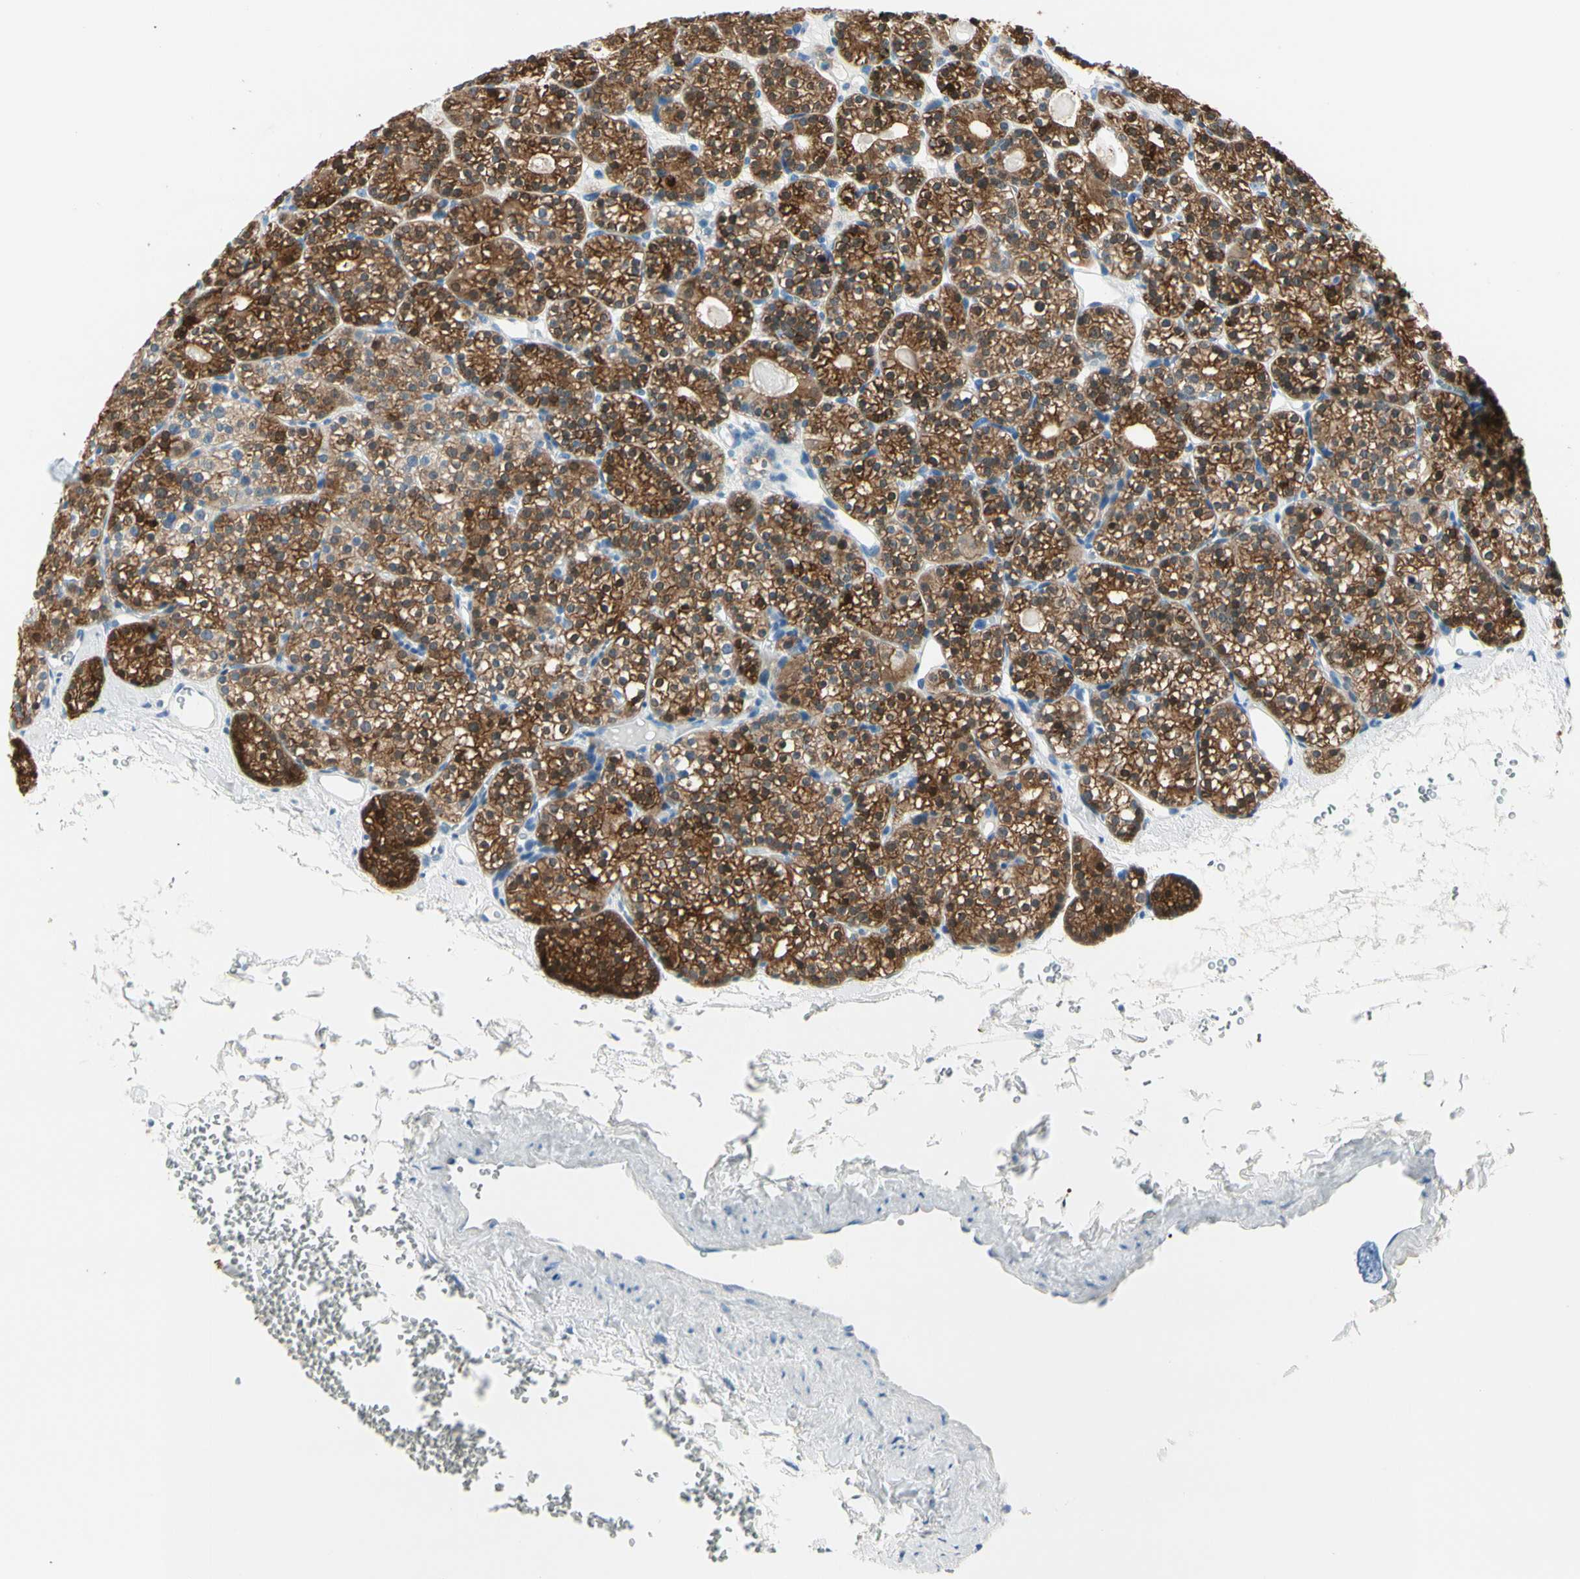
{"staining": {"intensity": "strong", "quantity": ">75%", "location": "cytoplasmic/membranous,nuclear"}, "tissue": "parathyroid gland", "cell_type": "Glandular cells", "image_type": "normal", "snomed": [{"axis": "morphology", "description": "Normal tissue, NOS"}, {"axis": "topography", "description": "Parathyroid gland"}], "caption": "Immunohistochemistry (IHC) photomicrograph of normal human parathyroid gland stained for a protein (brown), which exhibits high levels of strong cytoplasmic/membranous,nuclear staining in approximately >75% of glandular cells.", "gene": "PEBP1", "patient": {"sex": "female", "age": 64}}